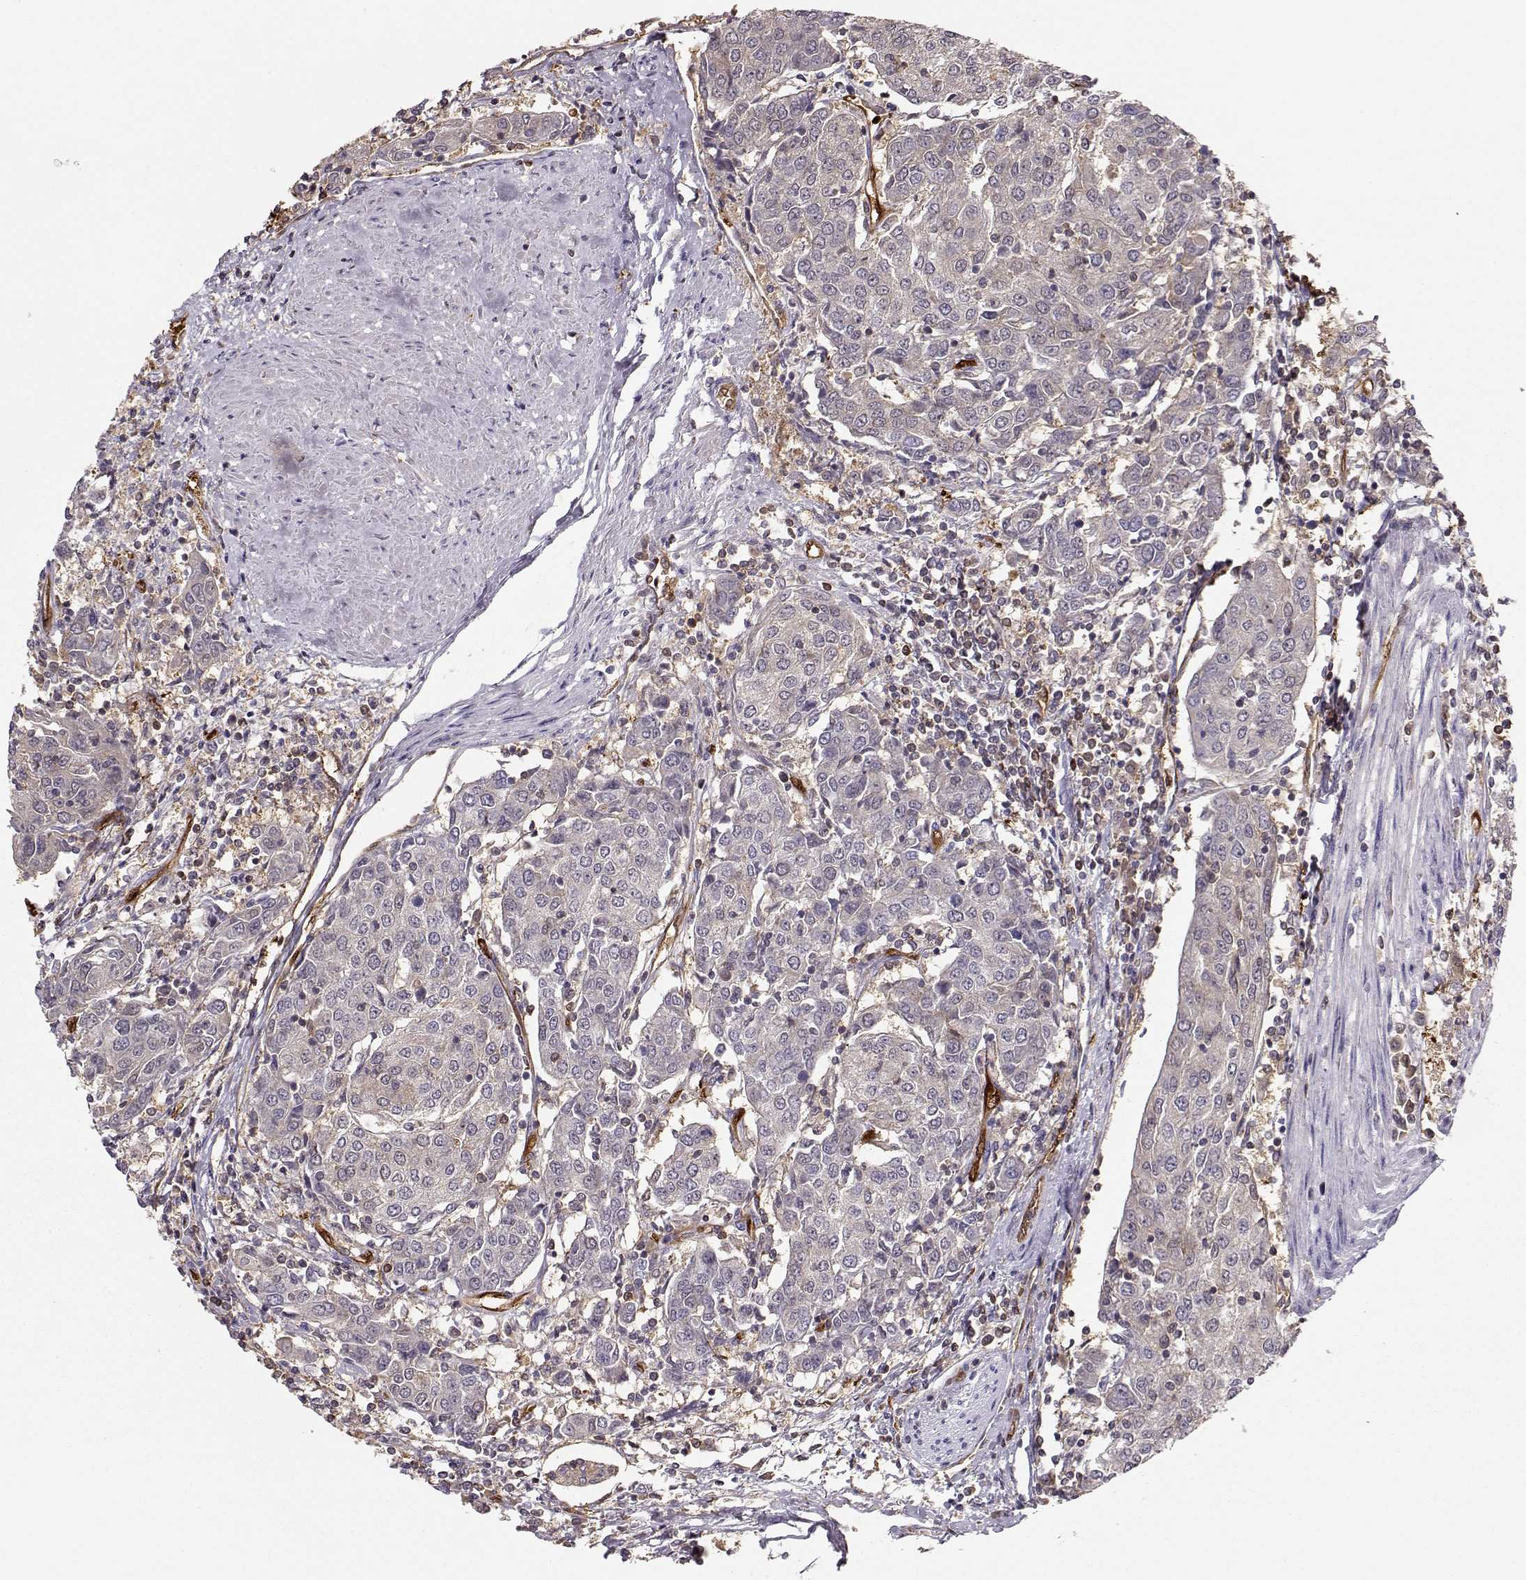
{"staining": {"intensity": "negative", "quantity": "none", "location": "none"}, "tissue": "urothelial cancer", "cell_type": "Tumor cells", "image_type": "cancer", "snomed": [{"axis": "morphology", "description": "Urothelial carcinoma, High grade"}, {"axis": "topography", "description": "Urinary bladder"}], "caption": "Human urothelial cancer stained for a protein using immunohistochemistry displays no expression in tumor cells.", "gene": "PNP", "patient": {"sex": "female", "age": 85}}